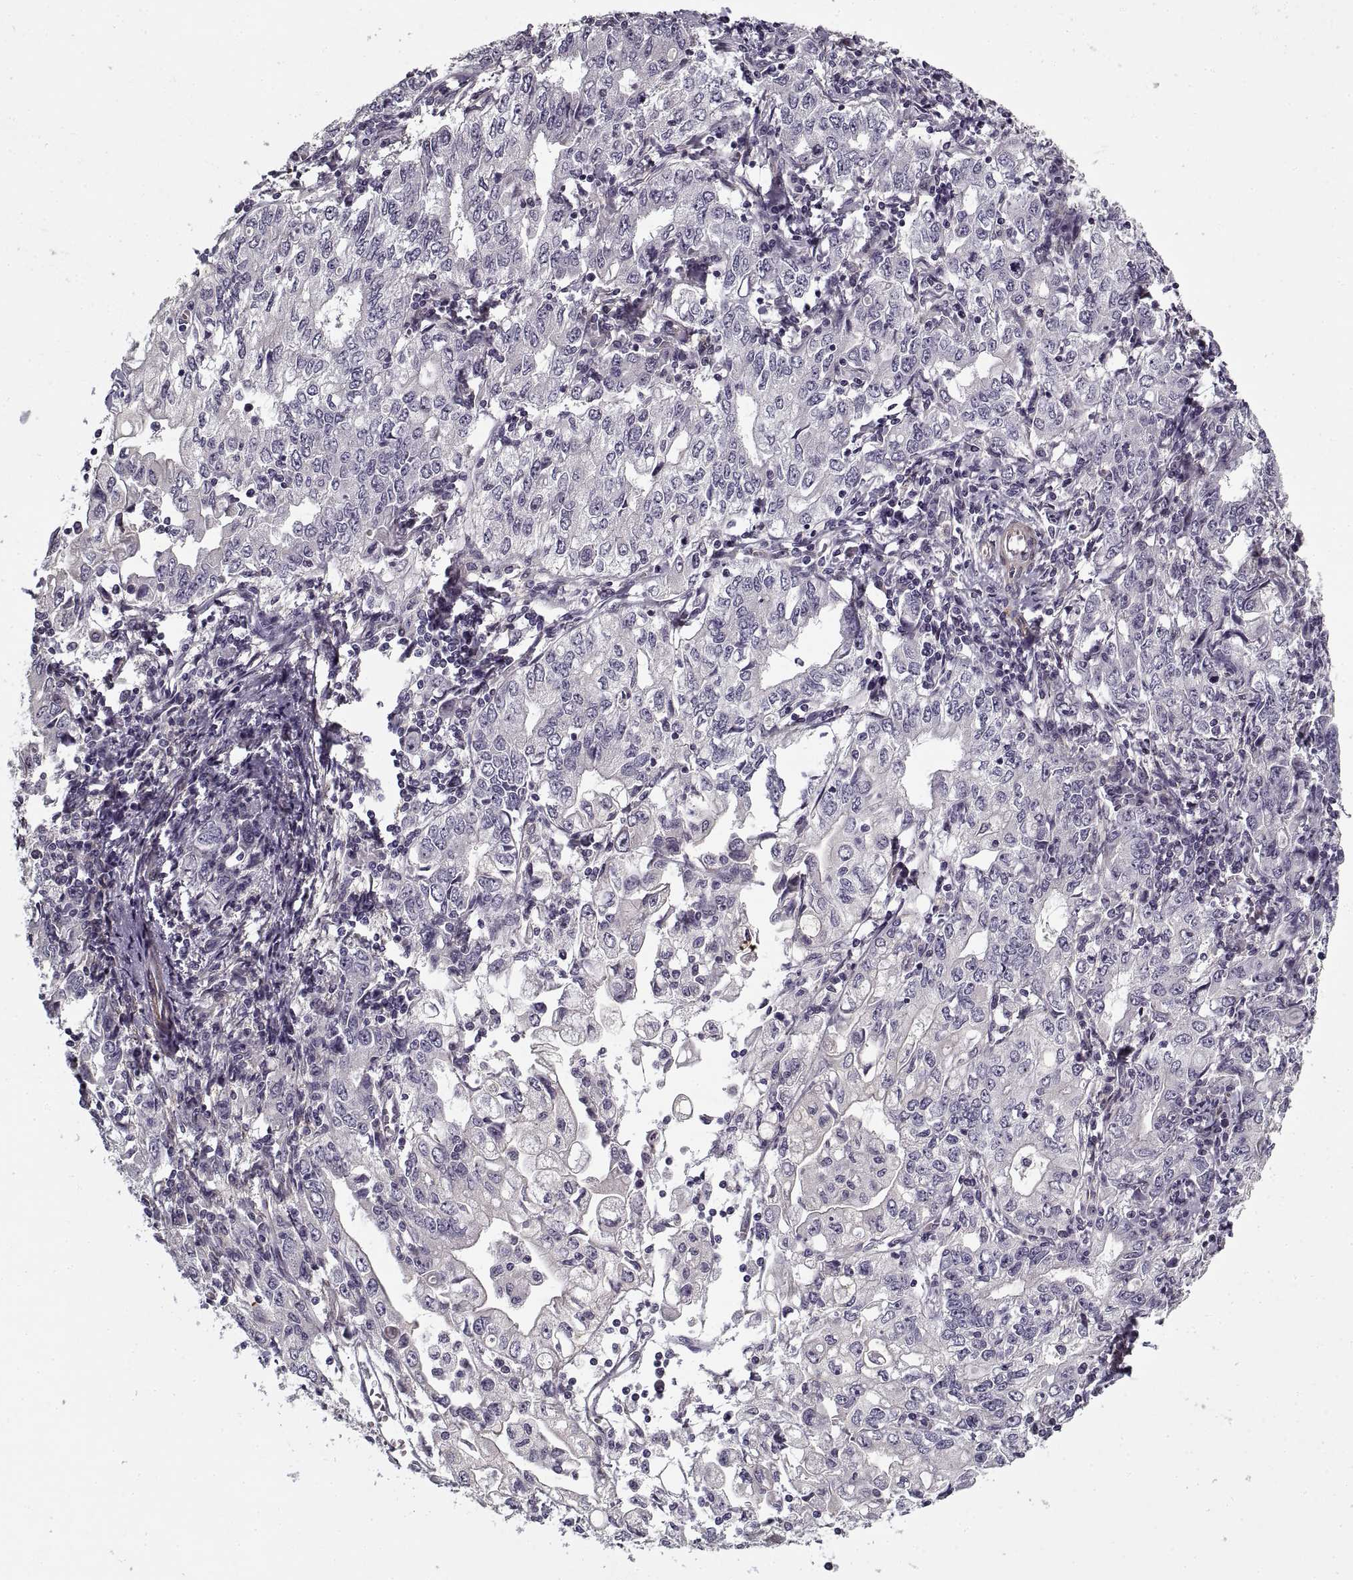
{"staining": {"intensity": "negative", "quantity": "none", "location": "none"}, "tissue": "stomach cancer", "cell_type": "Tumor cells", "image_type": "cancer", "snomed": [{"axis": "morphology", "description": "Adenocarcinoma, NOS"}, {"axis": "topography", "description": "Stomach, lower"}], "caption": "There is no significant staining in tumor cells of stomach cancer.", "gene": "LAMB2", "patient": {"sex": "female", "age": 72}}